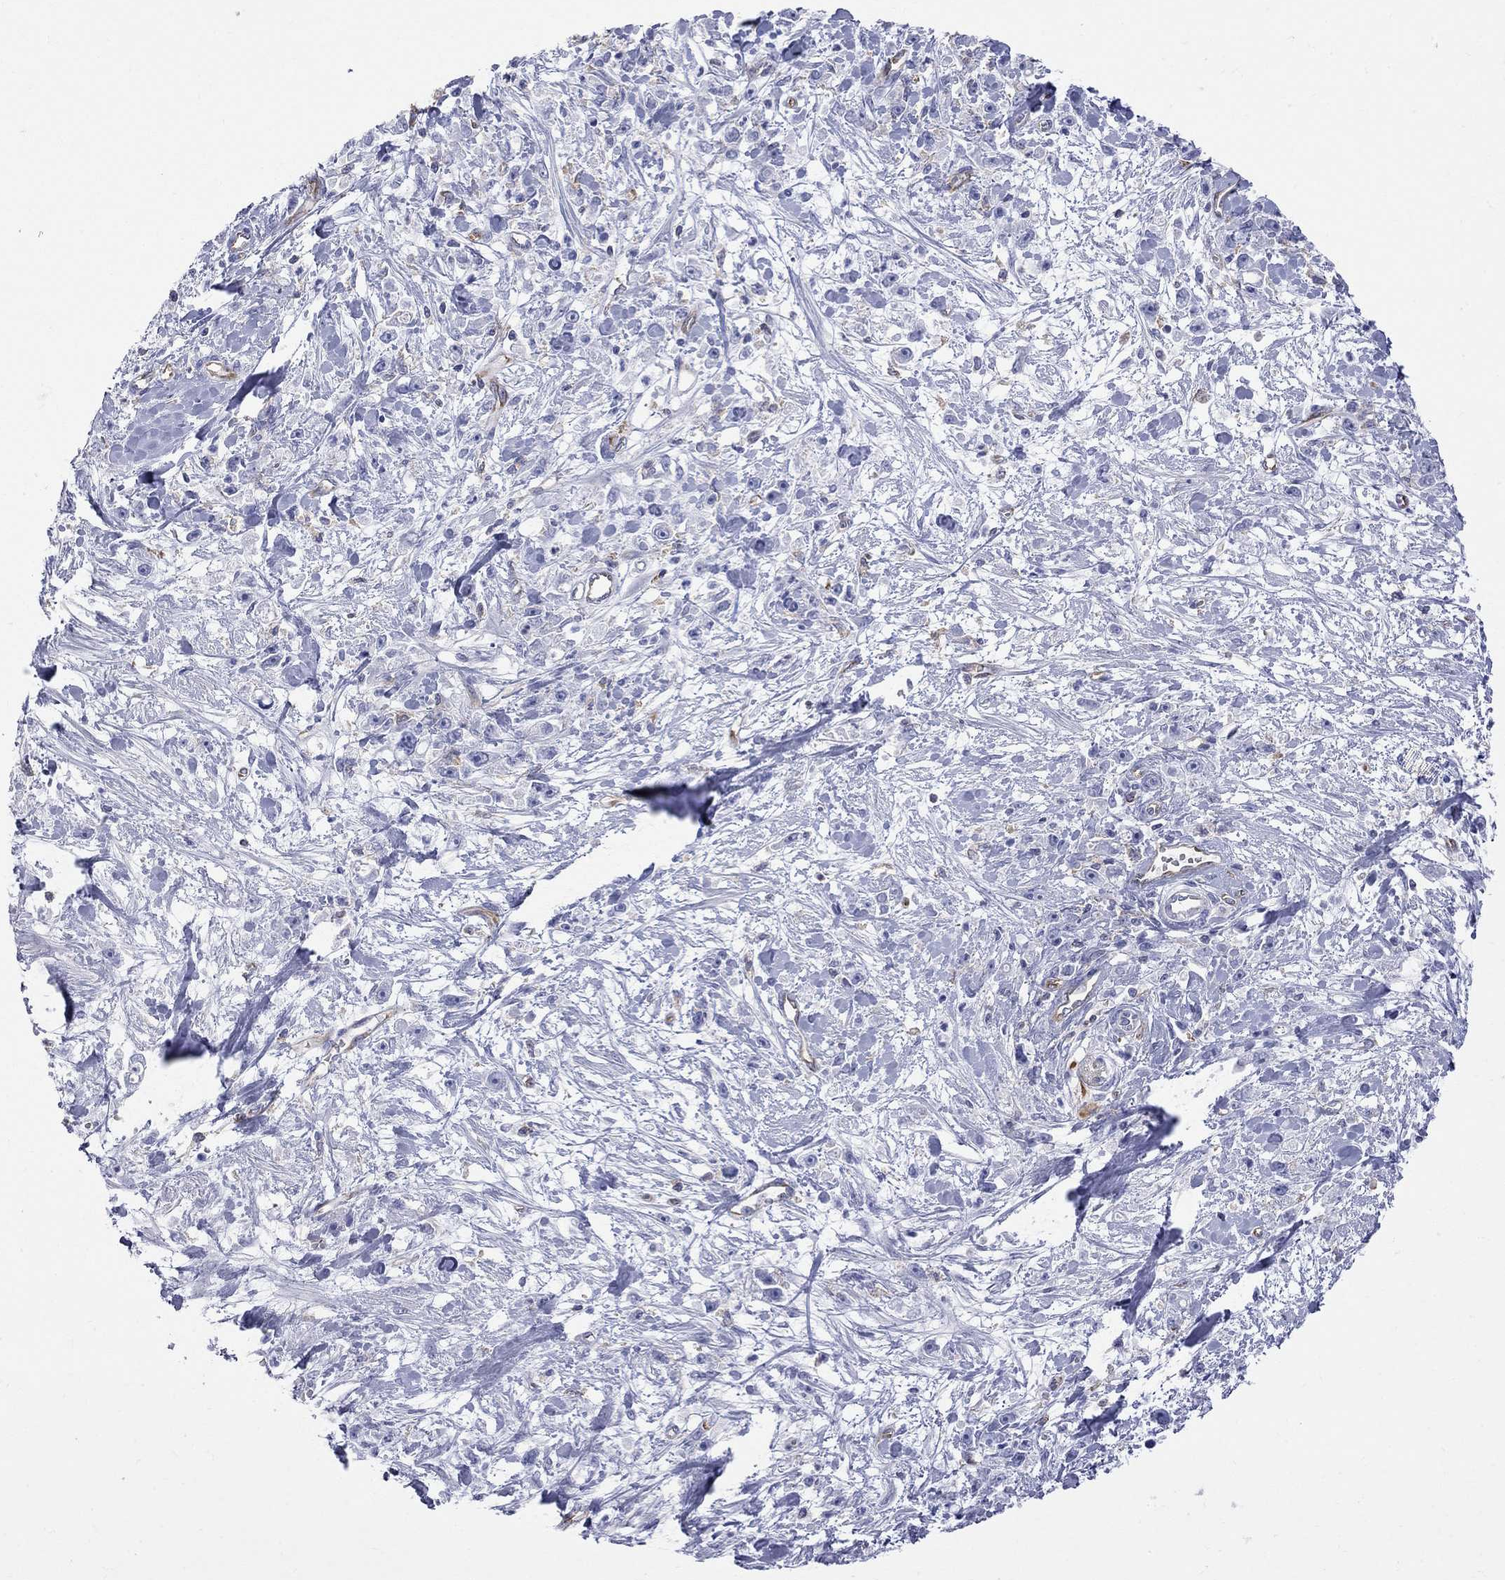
{"staining": {"intensity": "negative", "quantity": "none", "location": "none"}, "tissue": "stomach cancer", "cell_type": "Tumor cells", "image_type": "cancer", "snomed": [{"axis": "morphology", "description": "Adenocarcinoma, NOS"}, {"axis": "topography", "description": "Stomach"}], "caption": "This is an IHC histopathology image of stomach adenocarcinoma. There is no expression in tumor cells.", "gene": "ABI3", "patient": {"sex": "female", "age": 59}}